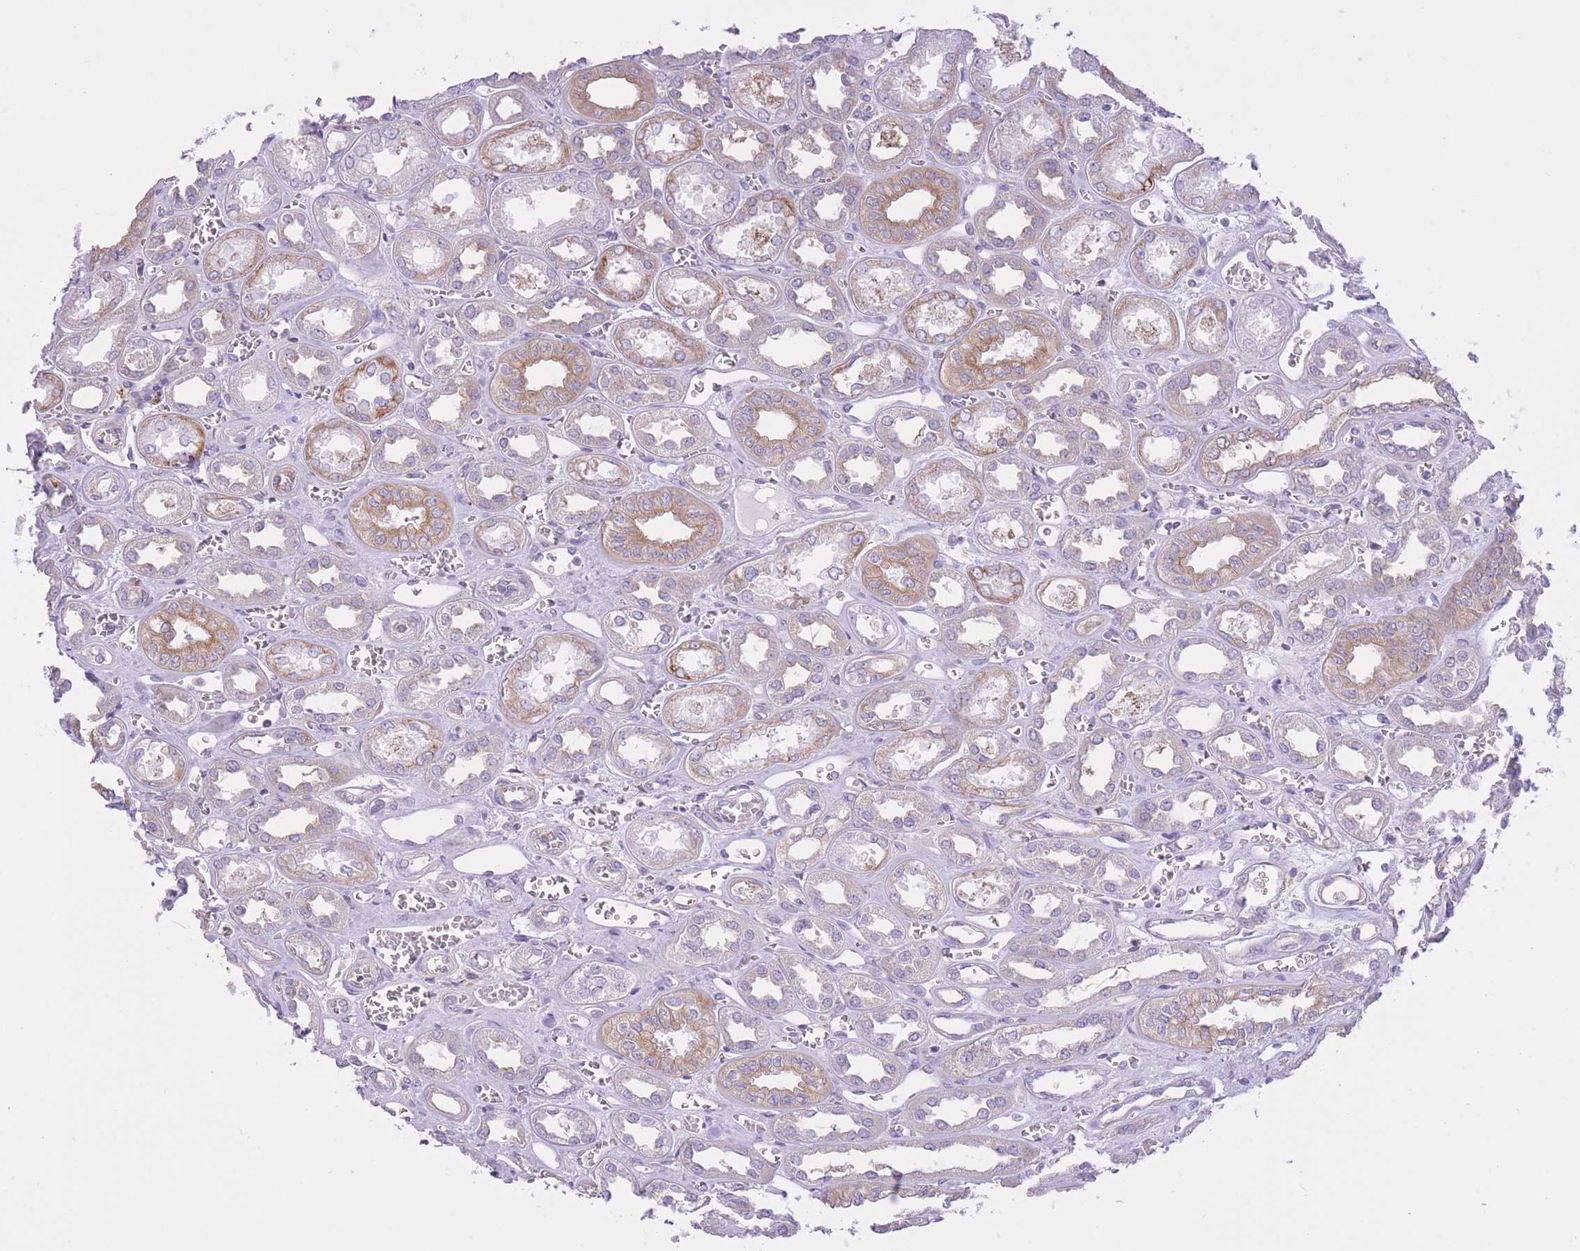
{"staining": {"intensity": "negative", "quantity": "none", "location": "none"}, "tissue": "kidney", "cell_type": "Cells in glomeruli", "image_type": "normal", "snomed": [{"axis": "morphology", "description": "Normal tissue, NOS"}, {"axis": "morphology", "description": "Adenocarcinoma, NOS"}, {"axis": "topography", "description": "Kidney"}], "caption": "Cells in glomeruli are negative for protein expression in normal human kidney. (Brightfield microscopy of DAB immunohistochemistry at high magnification).", "gene": "ZNF501", "patient": {"sex": "female", "age": 68}}